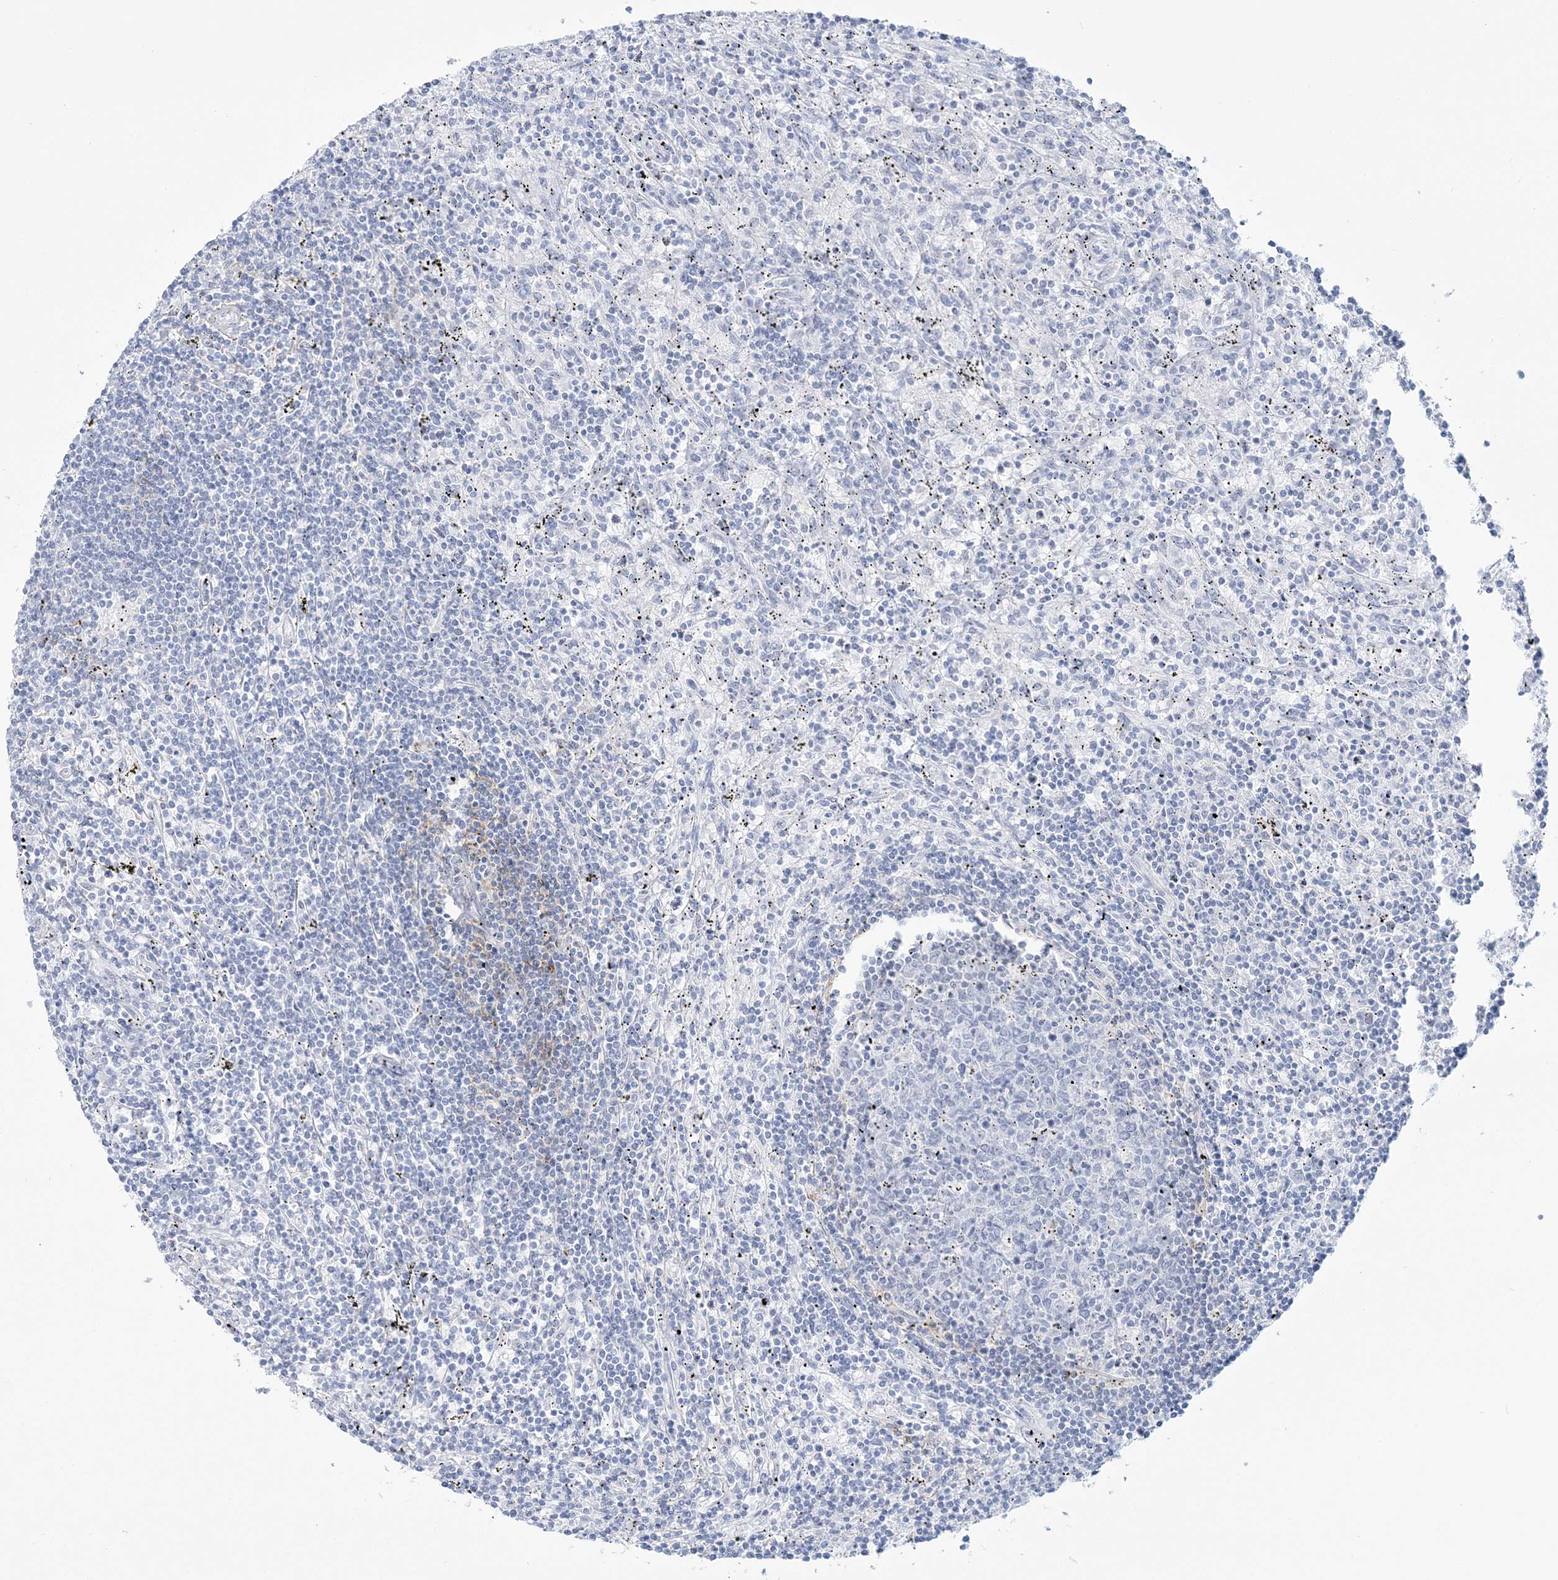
{"staining": {"intensity": "negative", "quantity": "none", "location": "none"}, "tissue": "lymphoma", "cell_type": "Tumor cells", "image_type": "cancer", "snomed": [{"axis": "morphology", "description": "Malignant lymphoma, non-Hodgkin's type, Low grade"}, {"axis": "topography", "description": "Spleen"}], "caption": "This is a micrograph of IHC staining of lymphoma, which shows no positivity in tumor cells. (Immunohistochemistry (ihc), brightfield microscopy, high magnification).", "gene": "ADGB", "patient": {"sex": "male", "age": 76}}